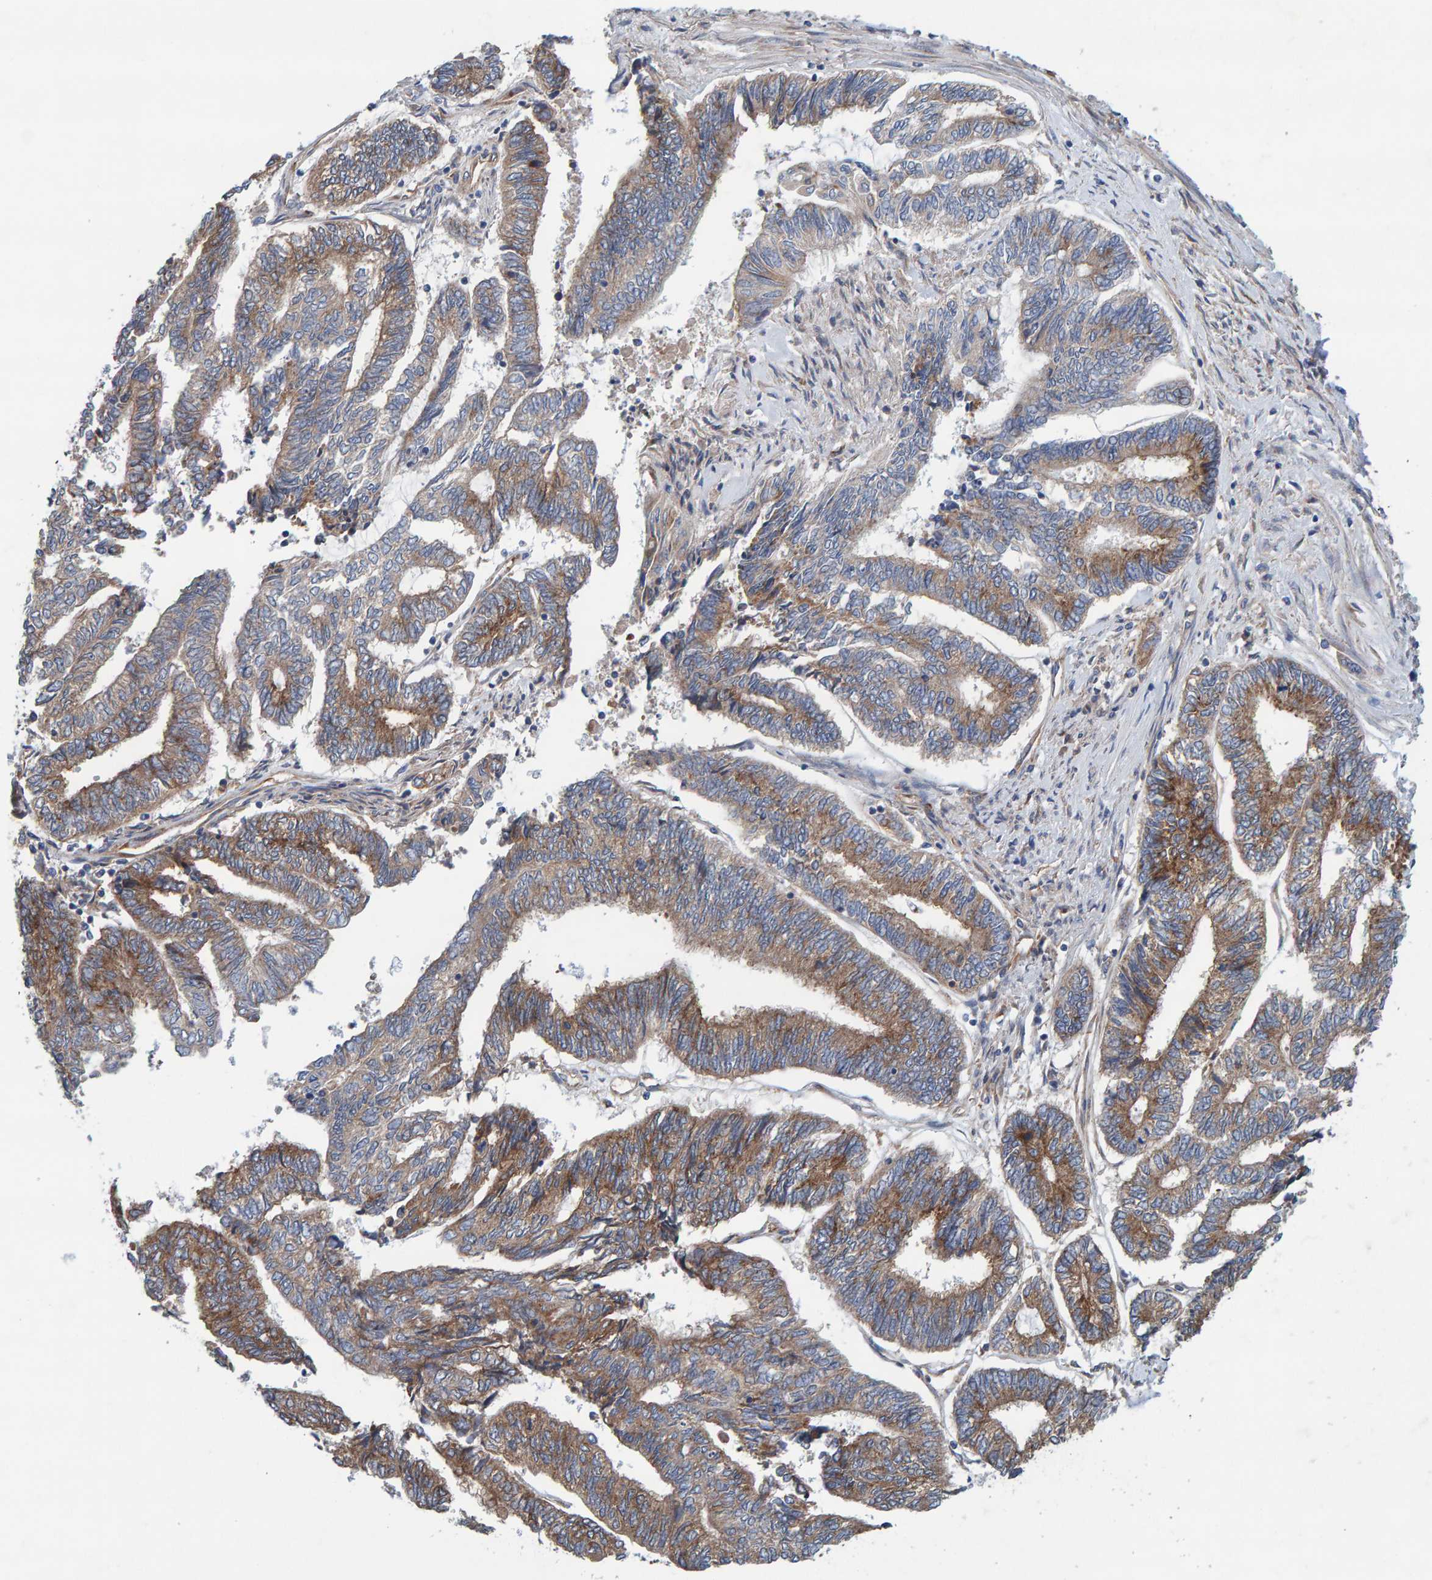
{"staining": {"intensity": "moderate", "quantity": ">75%", "location": "cytoplasmic/membranous"}, "tissue": "endometrial cancer", "cell_type": "Tumor cells", "image_type": "cancer", "snomed": [{"axis": "morphology", "description": "Adenocarcinoma, NOS"}, {"axis": "topography", "description": "Uterus"}, {"axis": "topography", "description": "Endometrium"}], "caption": "The histopathology image demonstrates immunohistochemical staining of adenocarcinoma (endometrial). There is moderate cytoplasmic/membranous positivity is seen in about >75% of tumor cells.", "gene": "MKLN1", "patient": {"sex": "female", "age": 70}}